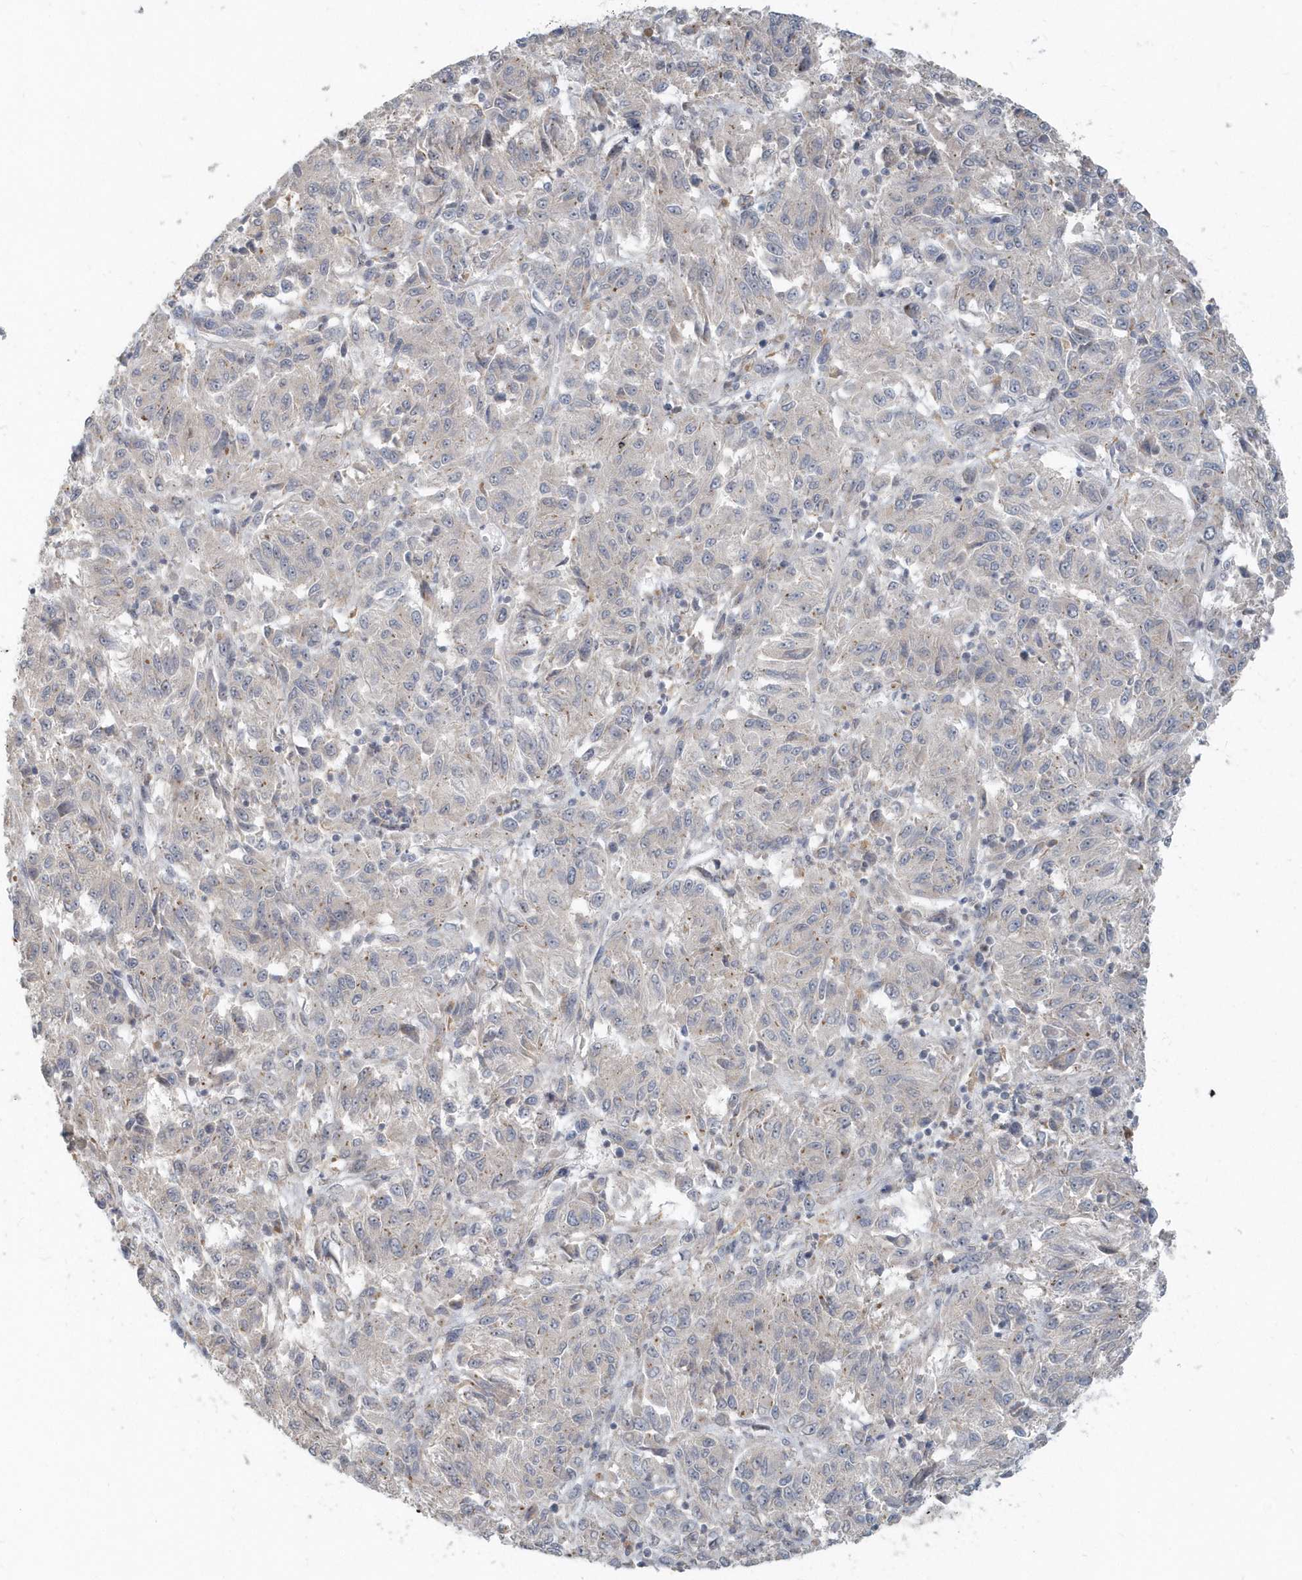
{"staining": {"intensity": "weak", "quantity": "<25%", "location": "cytoplasmic/membranous"}, "tissue": "melanoma", "cell_type": "Tumor cells", "image_type": "cancer", "snomed": [{"axis": "morphology", "description": "Malignant melanoma, Metastatic site"}, {"axis": "topography", "description": "Lung"}], "caption": "DAB immunohistochemical staining of human melanoma demonstrates no significant positivity in tumor cells.", "gene": "NAPB", "patient": {"sex": "male", "age": 64}}